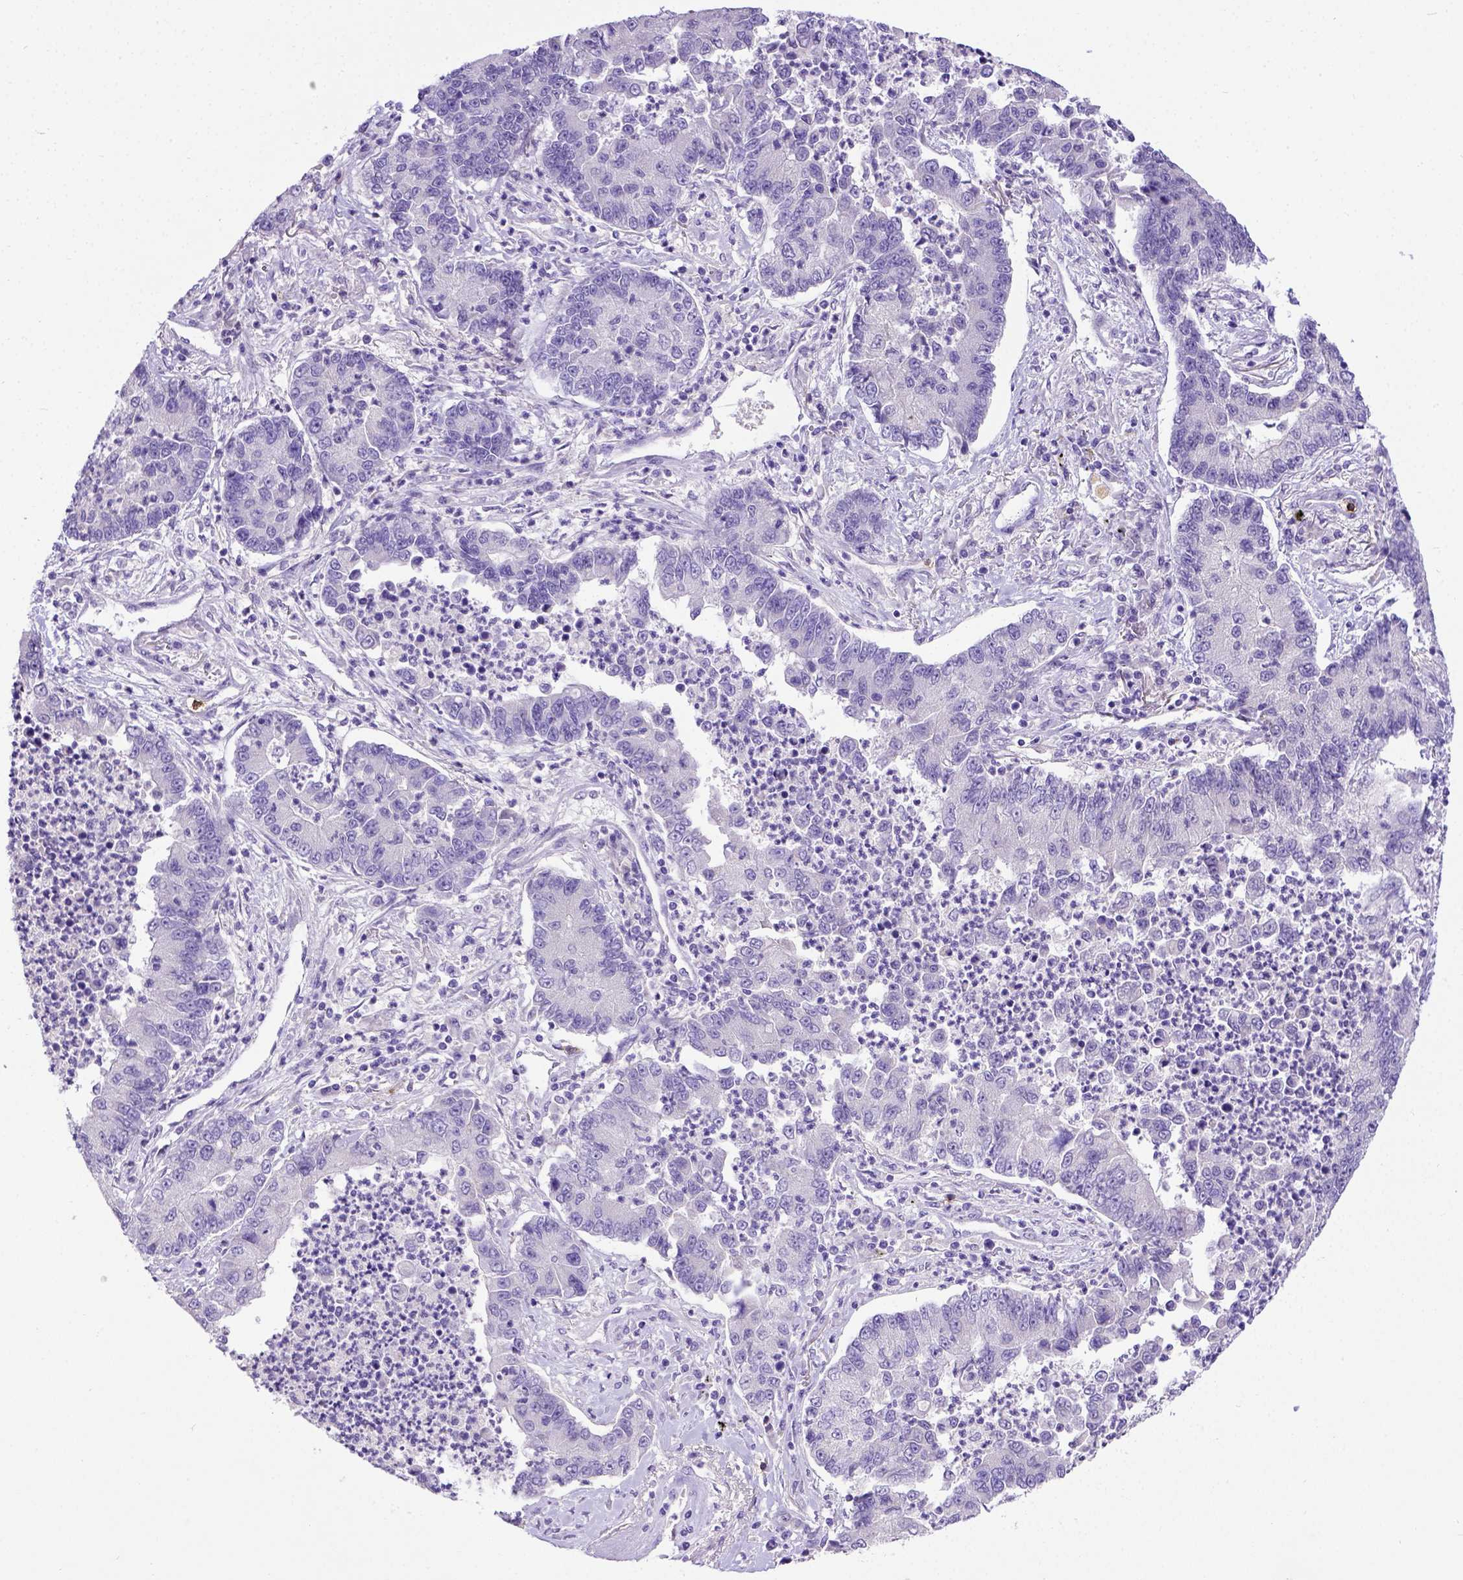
{"staining": {"intensity": "negative", "quantity": "none", "location": "none"}, "tissue": "lung cancer", "cell_type": "Tumor cells", "image_type": "cancer", "snomed": [{"axis": "morphology", "description": "Adenocarcinoma, NOS"}, {"axis": "topography", "description": "Lung"}], "caption": "High magnification brightfield microscopy of adenocarcinoma (lung) stained with DAB (3,3'-diaminobenzidine) (brown) and counterstained with hematoxylin (blue): tumor cells show no significant expression. (IHC, brightfield microscopy, high magnification).", "gene": "B3GAT1", "patient": {"sex": "female", "age": 57}}